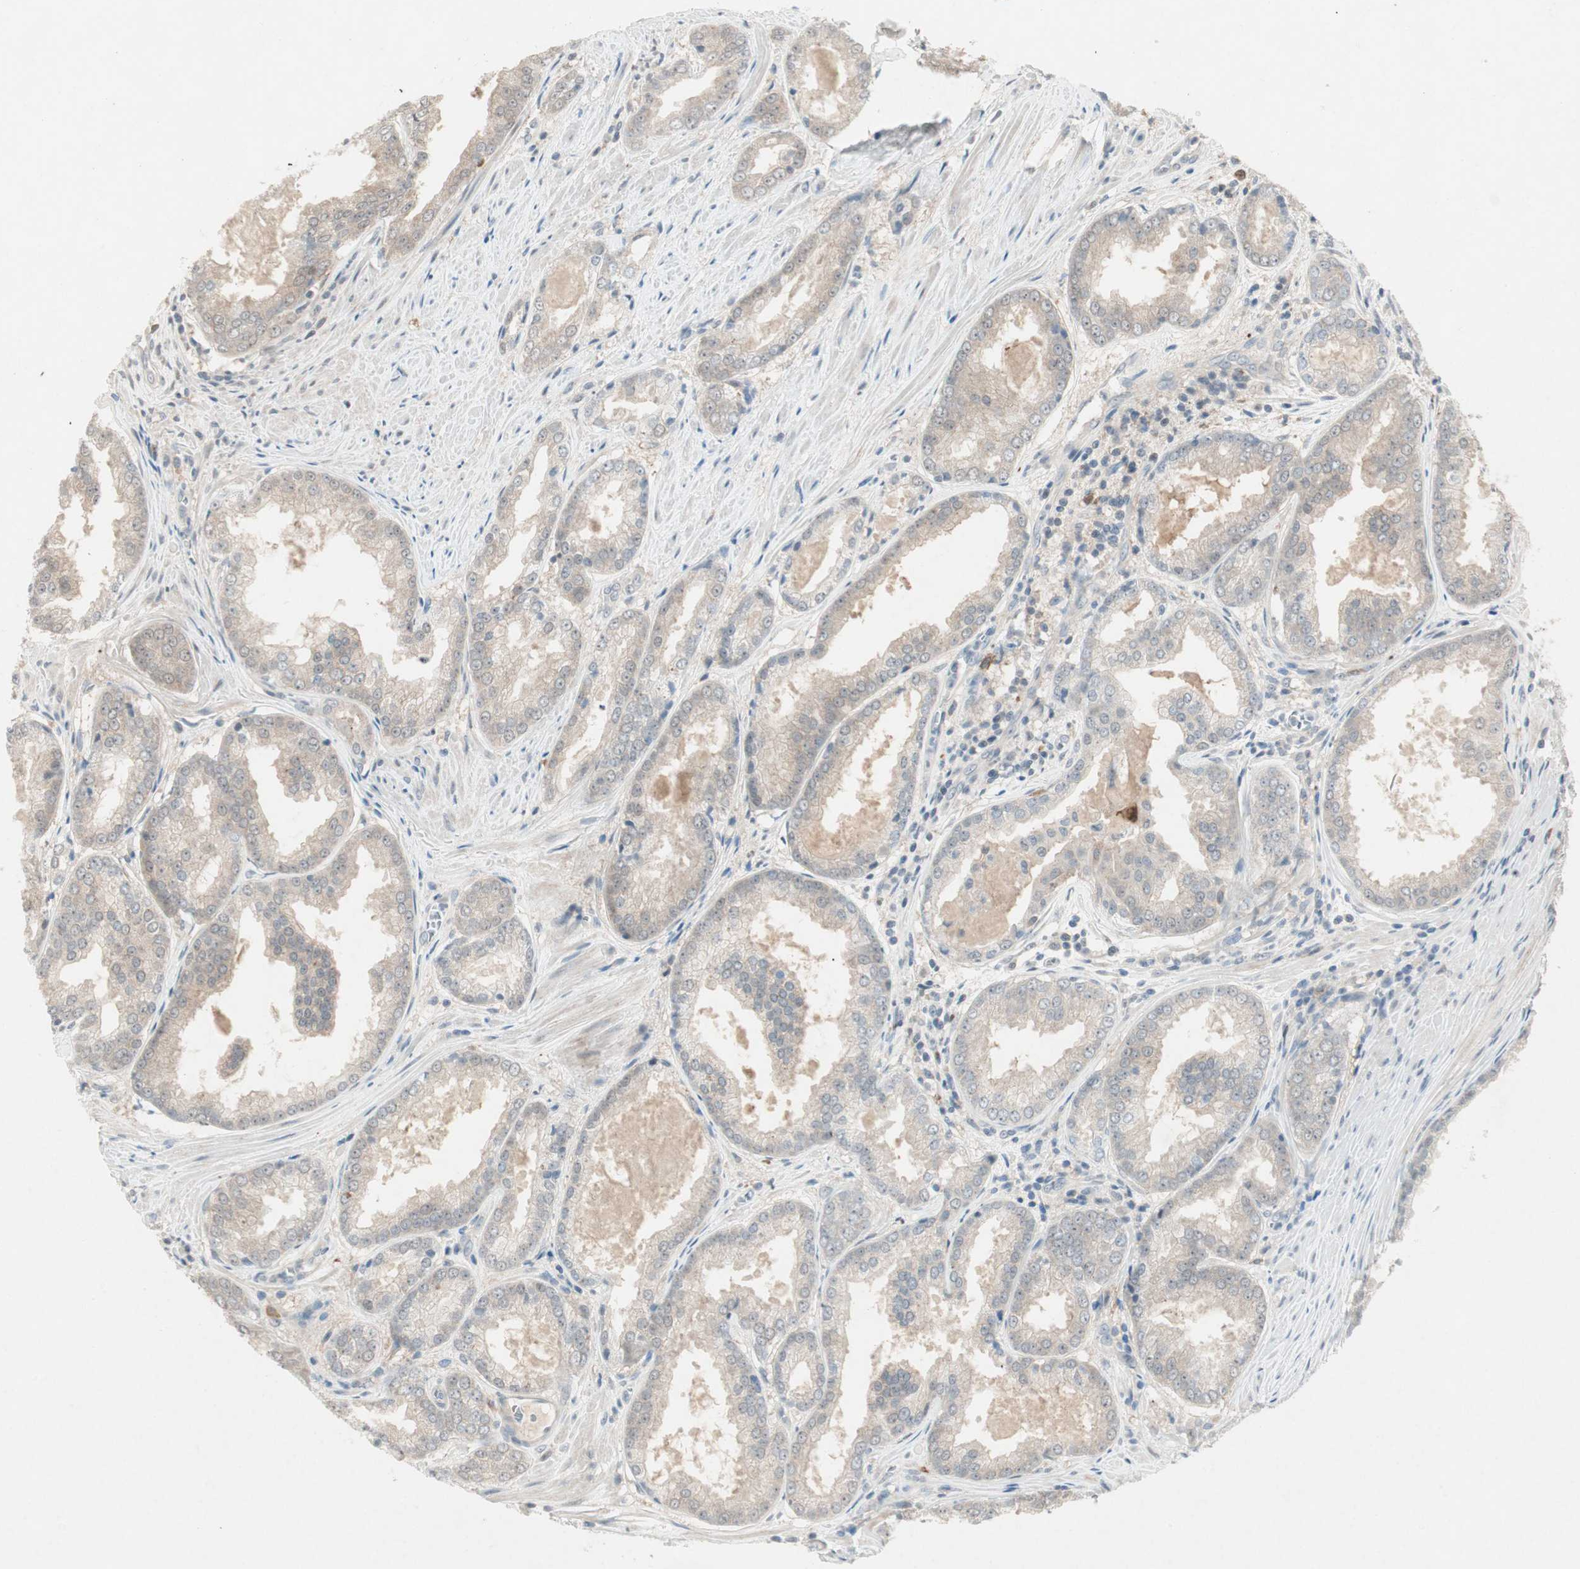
{"staining": {"intensity": "weak", "quantity": "25%-75%", "location": "cytoplasmic/membranous"}, "tissue": "prostate cancer", "cell_type": "Tumor cells", "image_type": "cancer", "snomed": [{"axis": "morphology", "description": "Adenocarcinoma, Low grade"}, {"axis": "topography", "description": "Prostate"}], "caption": "This is a micrograph of IHC staining of prostate cancer (adenocarcinoma (low-grade)), which shows weak staining in the cytoplasmic/membranous of tumor cells.", "gene": "RTL6", "patient": {"sex": "male", "age": 64}}